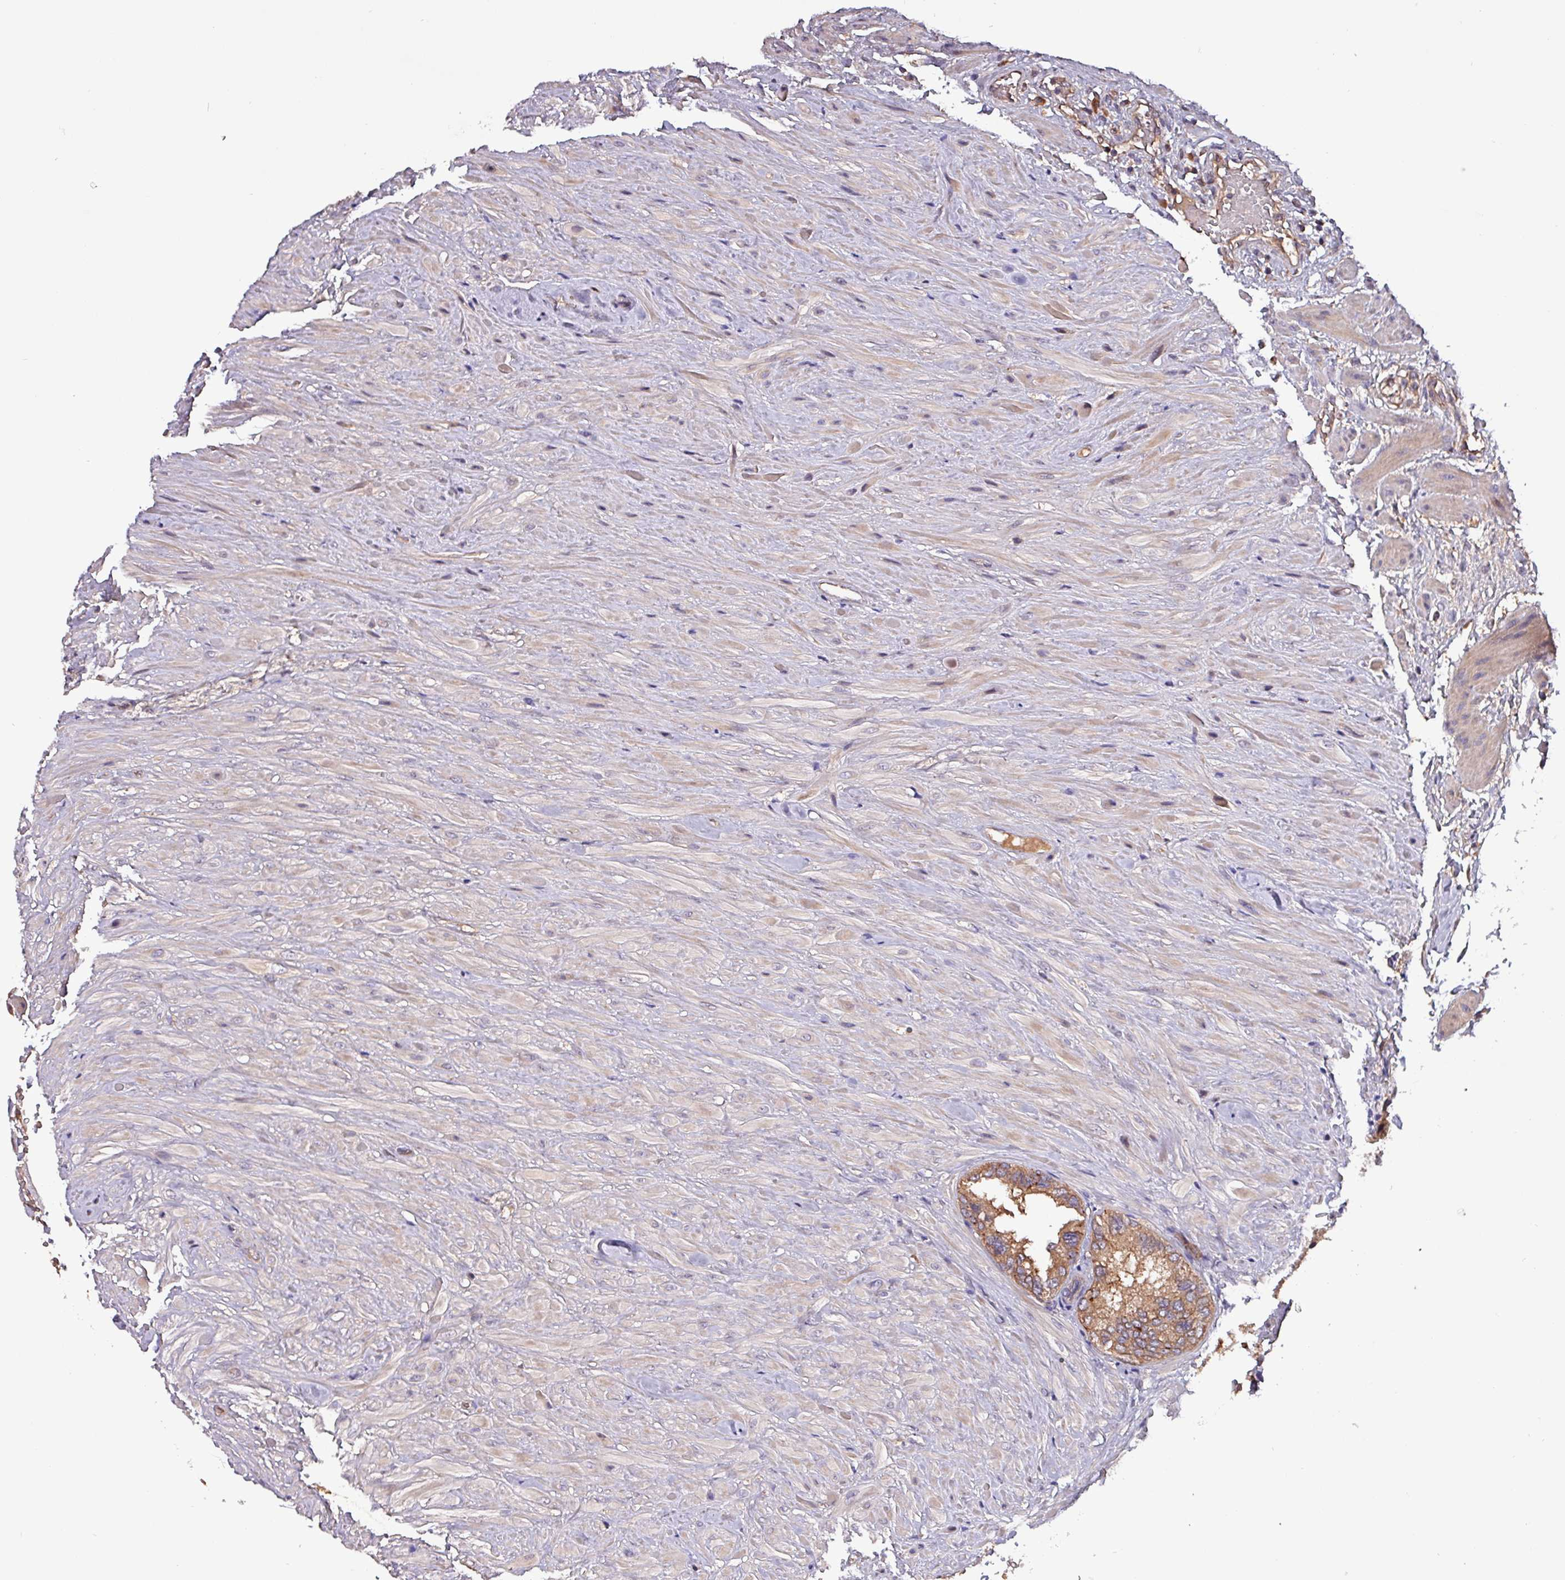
{"staining": {"intensity": "moderate", "quantity": ">75%", "location": "cytoplasmic/membranous"}, "tissue": "seminal vesicle", "cell_type": "Glandular cells", "image_type": "normal", "snomed": [{"axis": "morphology", "description": "Normal tissue, NOS"}, {"axis": "topography", "description": "Seminal veicle"}, {"axis": "topography", "description": "Peripheral nerve tissue"}], "caption": "Glandular cells reveal medium levels of moderate cytoplasmic/membranous expression in about >75% of cells in unremarkable seminal vesicle. The protein is stained brown, and the nuclei are stained in blue (DAB IHC with brightfield microscopy, high magnification).", "gene": "PAFAH1B2", "patient": {"sex": "male", "age": 67}}